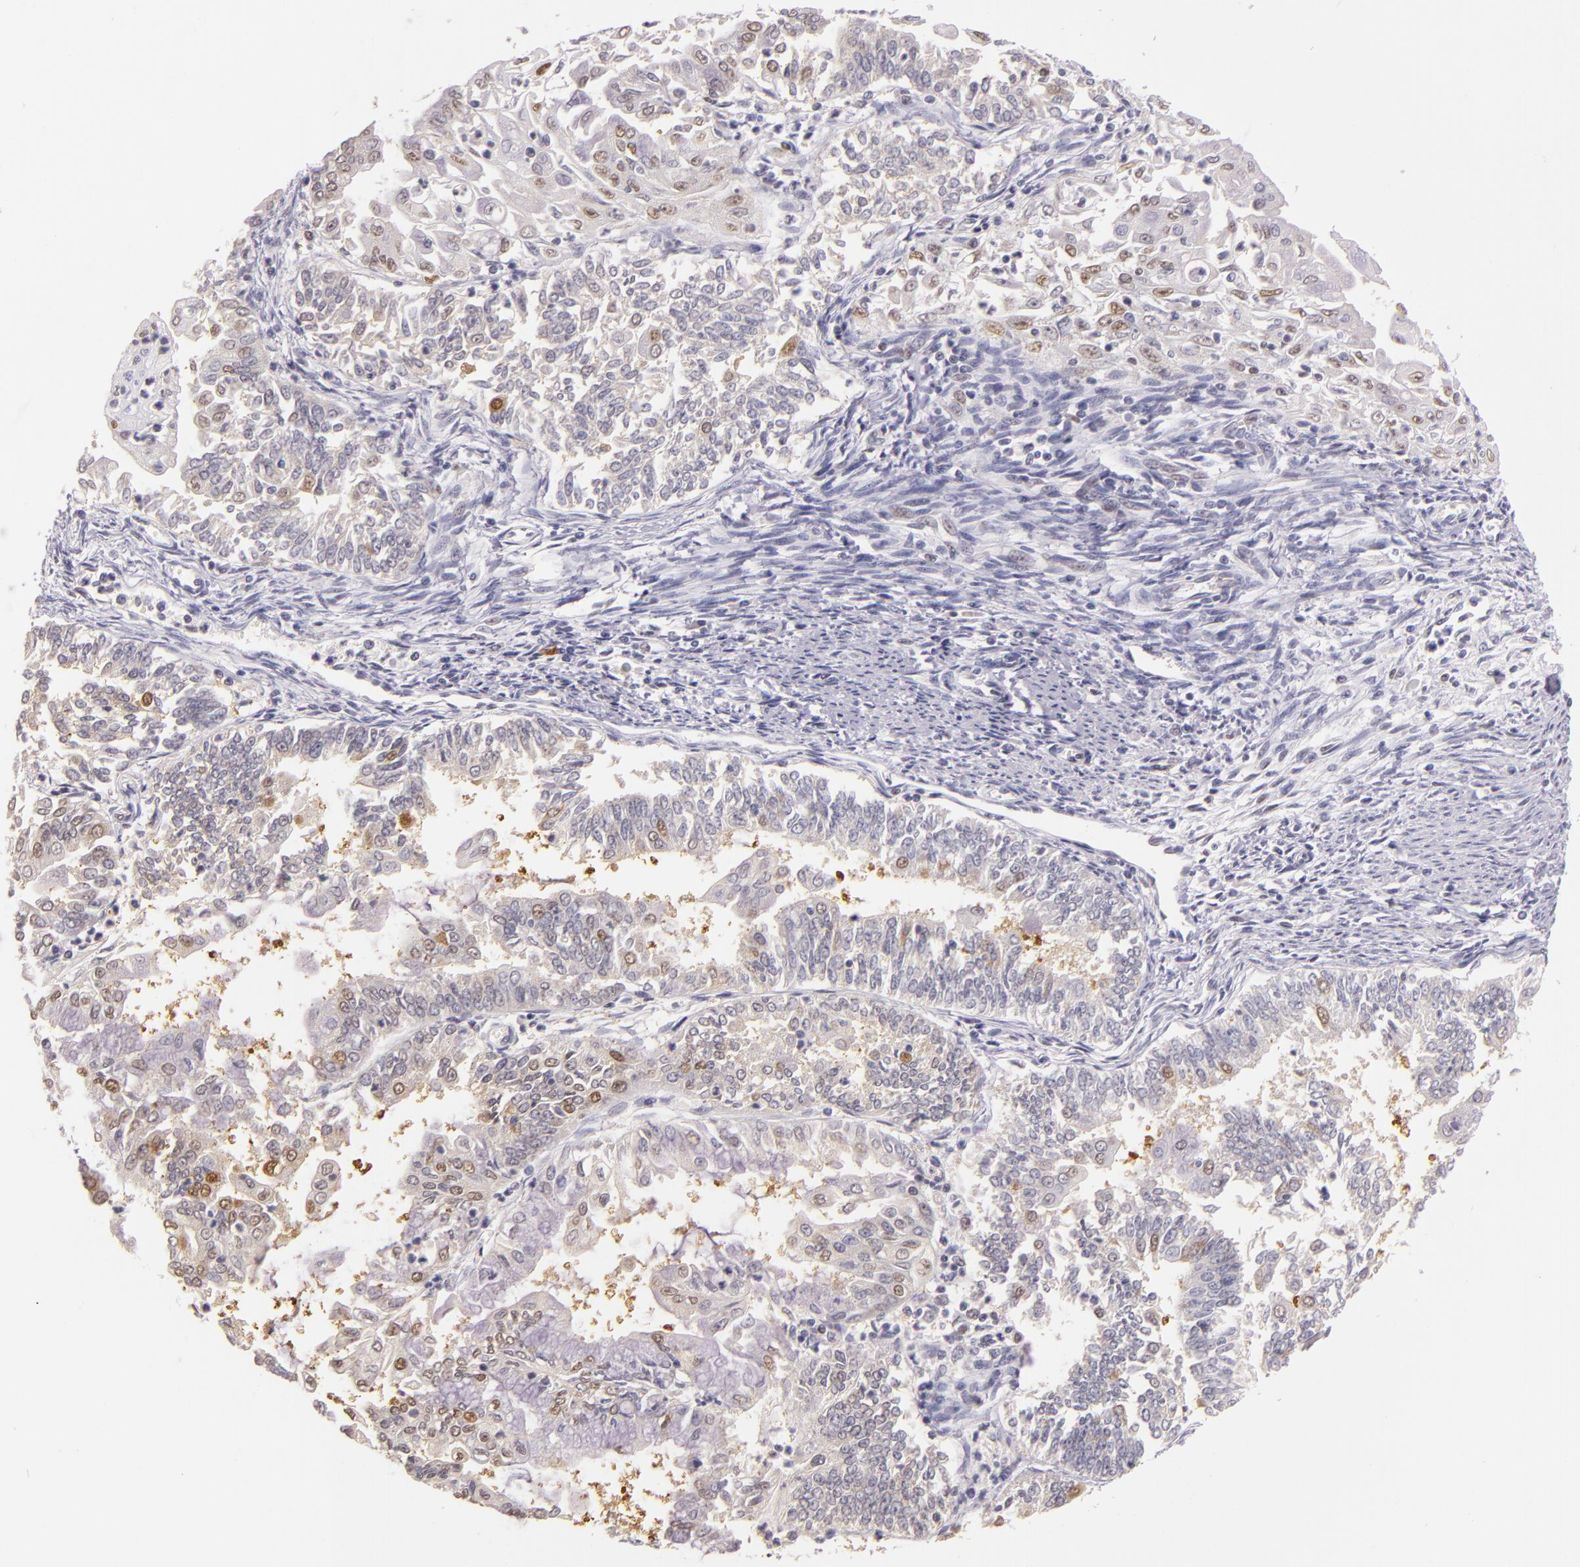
{"staining": {"intensity": "weak", "quantity": "<25%", "location": "cytoplasmic/membranous,nuclear"}, "tissue": "endometrial cancer", "cell_type": "Tumor cells", "image_type": "cancer", "snomed": [{"axis": "morphology", "description": "Adenocarcinoma, NOS"}, {"axis": "topography", "description": "Endometrium"}], "caption": "The photomicrograph reveals no staining of tumor cells in endometrial cancer (adenocarcinoma).", "gene": "HSPA8", "patient": {"sex": "female", "age": 75}}